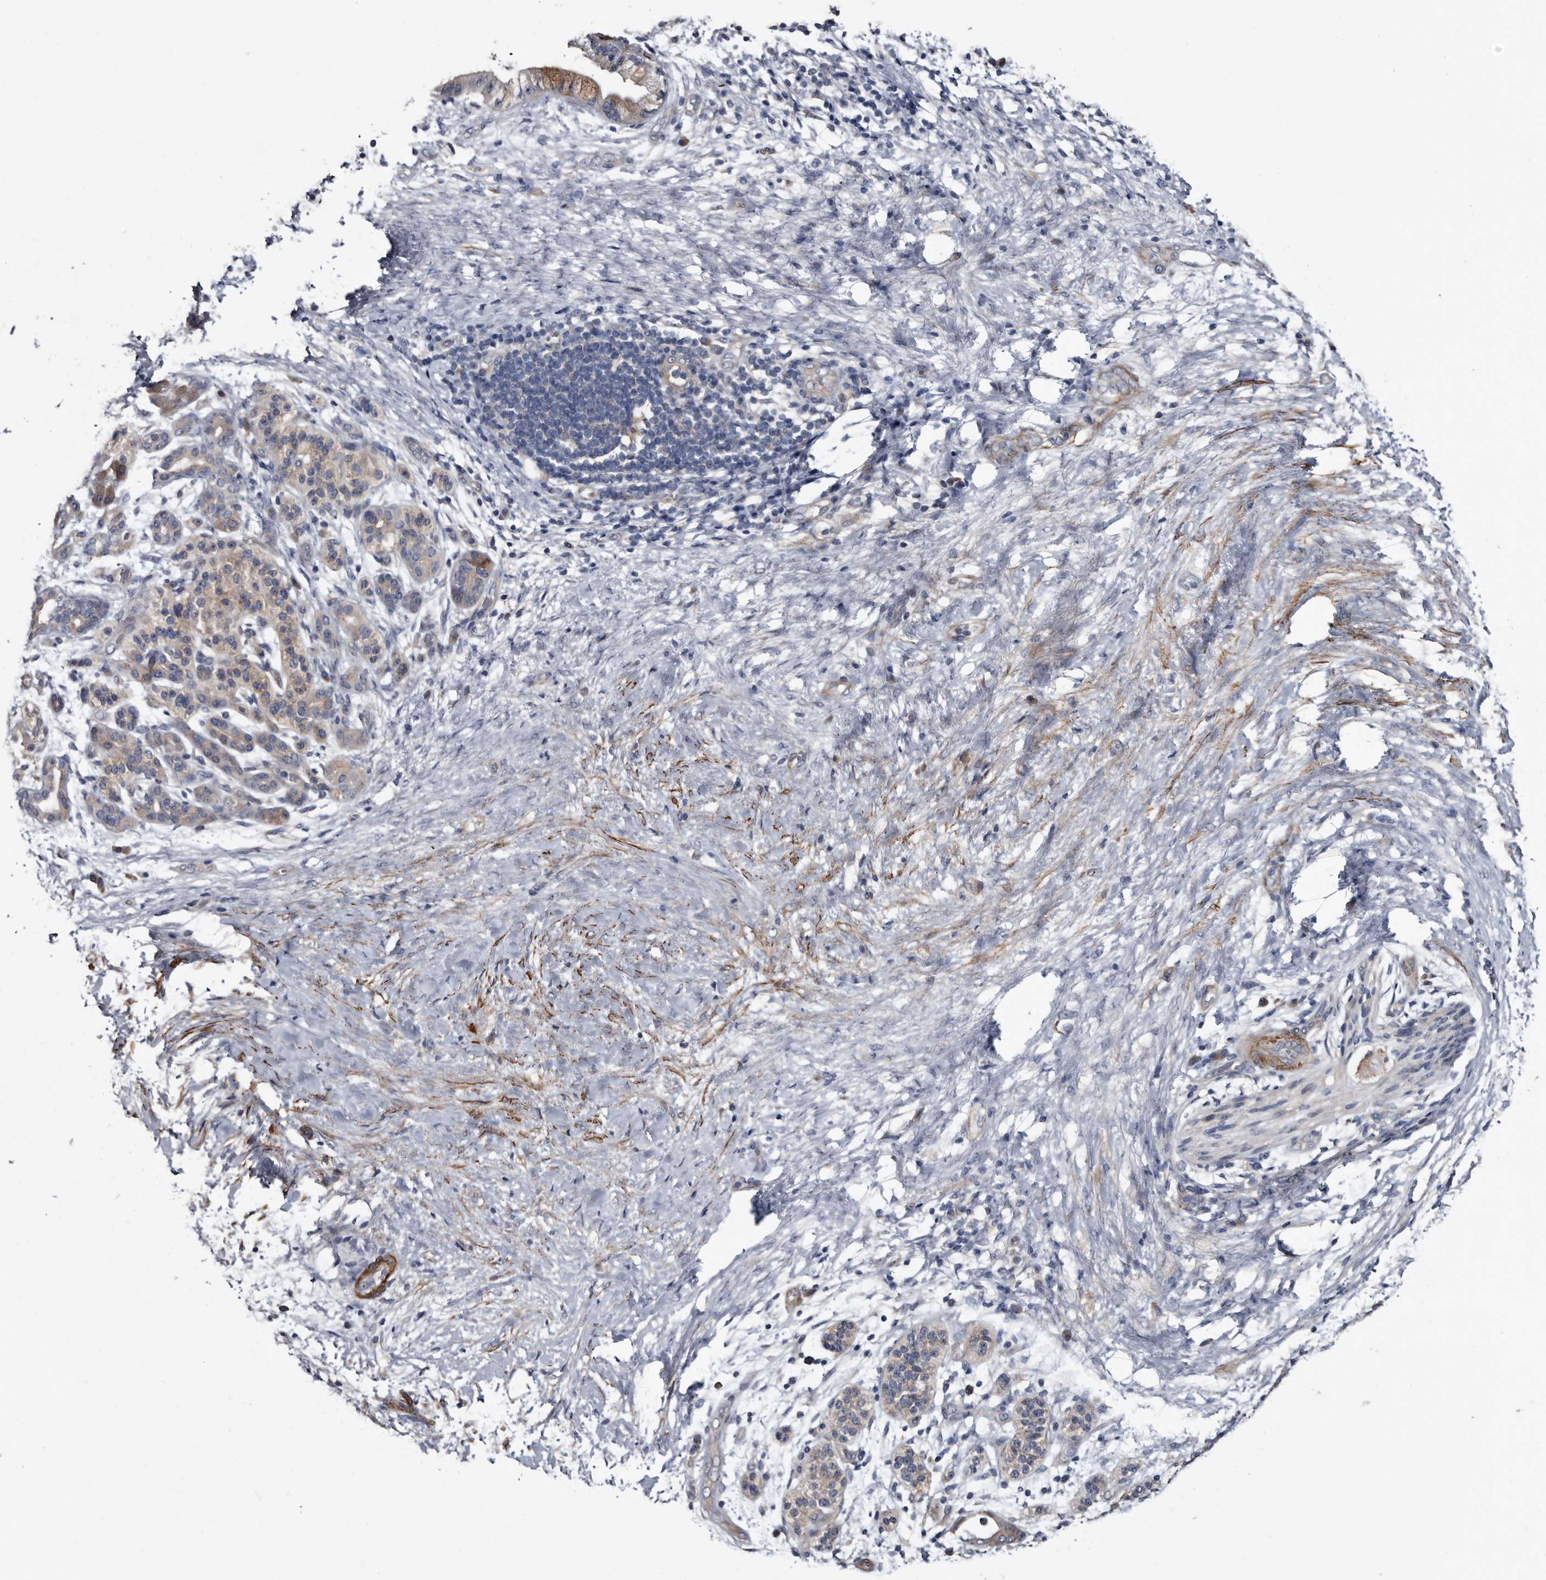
{"staining": {"intensity": "negative", "quantity": "none", "location": "none"}, "tissue": "pancreatic cancer", "cell_type": "Tumor cells", "image_type": "cancer", "snomed": [{"axis": "morphology", "description": "Adenocarcinoma, NOS"}, {"axis": "topography", "description": "Pancreas"}], "caption": "Human pancreatic cancer stained for a protein using immunohistochemistry shows no staining in tumor cells.", "gene": "IARS1", "patient": {"sex": "male", "age": 59}}